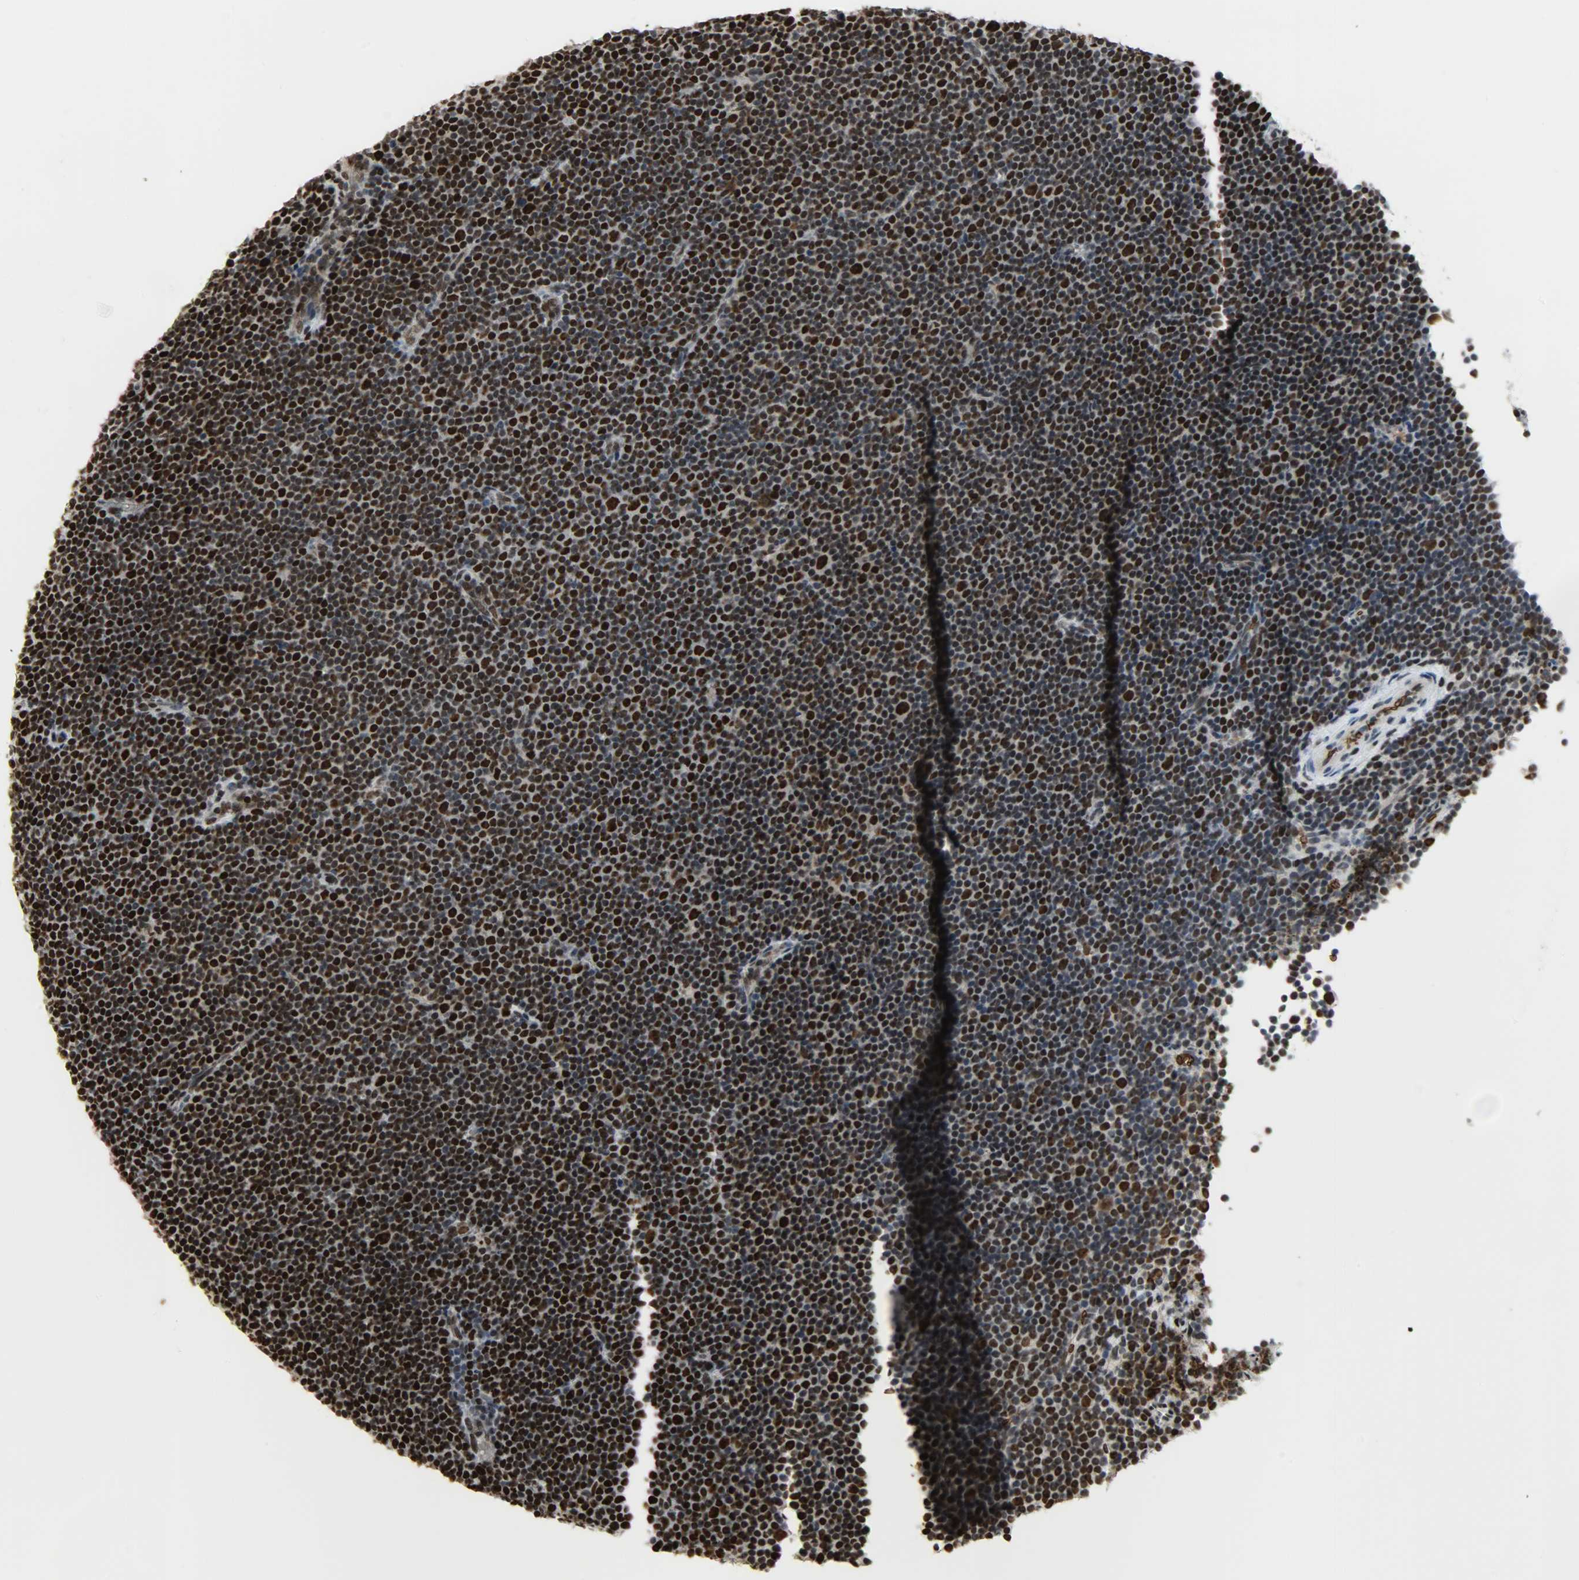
{"staining": {"intensity": "strong", "quantity": ">75%", "location": "nuclear"}, "tissue": "lymphoma", "cell_type": "Tumor cells", "image_type": "cancer", "snomed": [{"axis": "morphology", "description": "Malignant lymphoma, non-Hodgkin's type, Low grade"}, {"axis": "topography", "description": "Lymph node"}], "caption": "Strong nuclear protein staining is seen in approximately >75% of tumor cells in malignant lymphoma, non-Hodgkin's type (low-grade).", "gene": "SNAI1", "patient": {"sex": "female", "age": 67}}